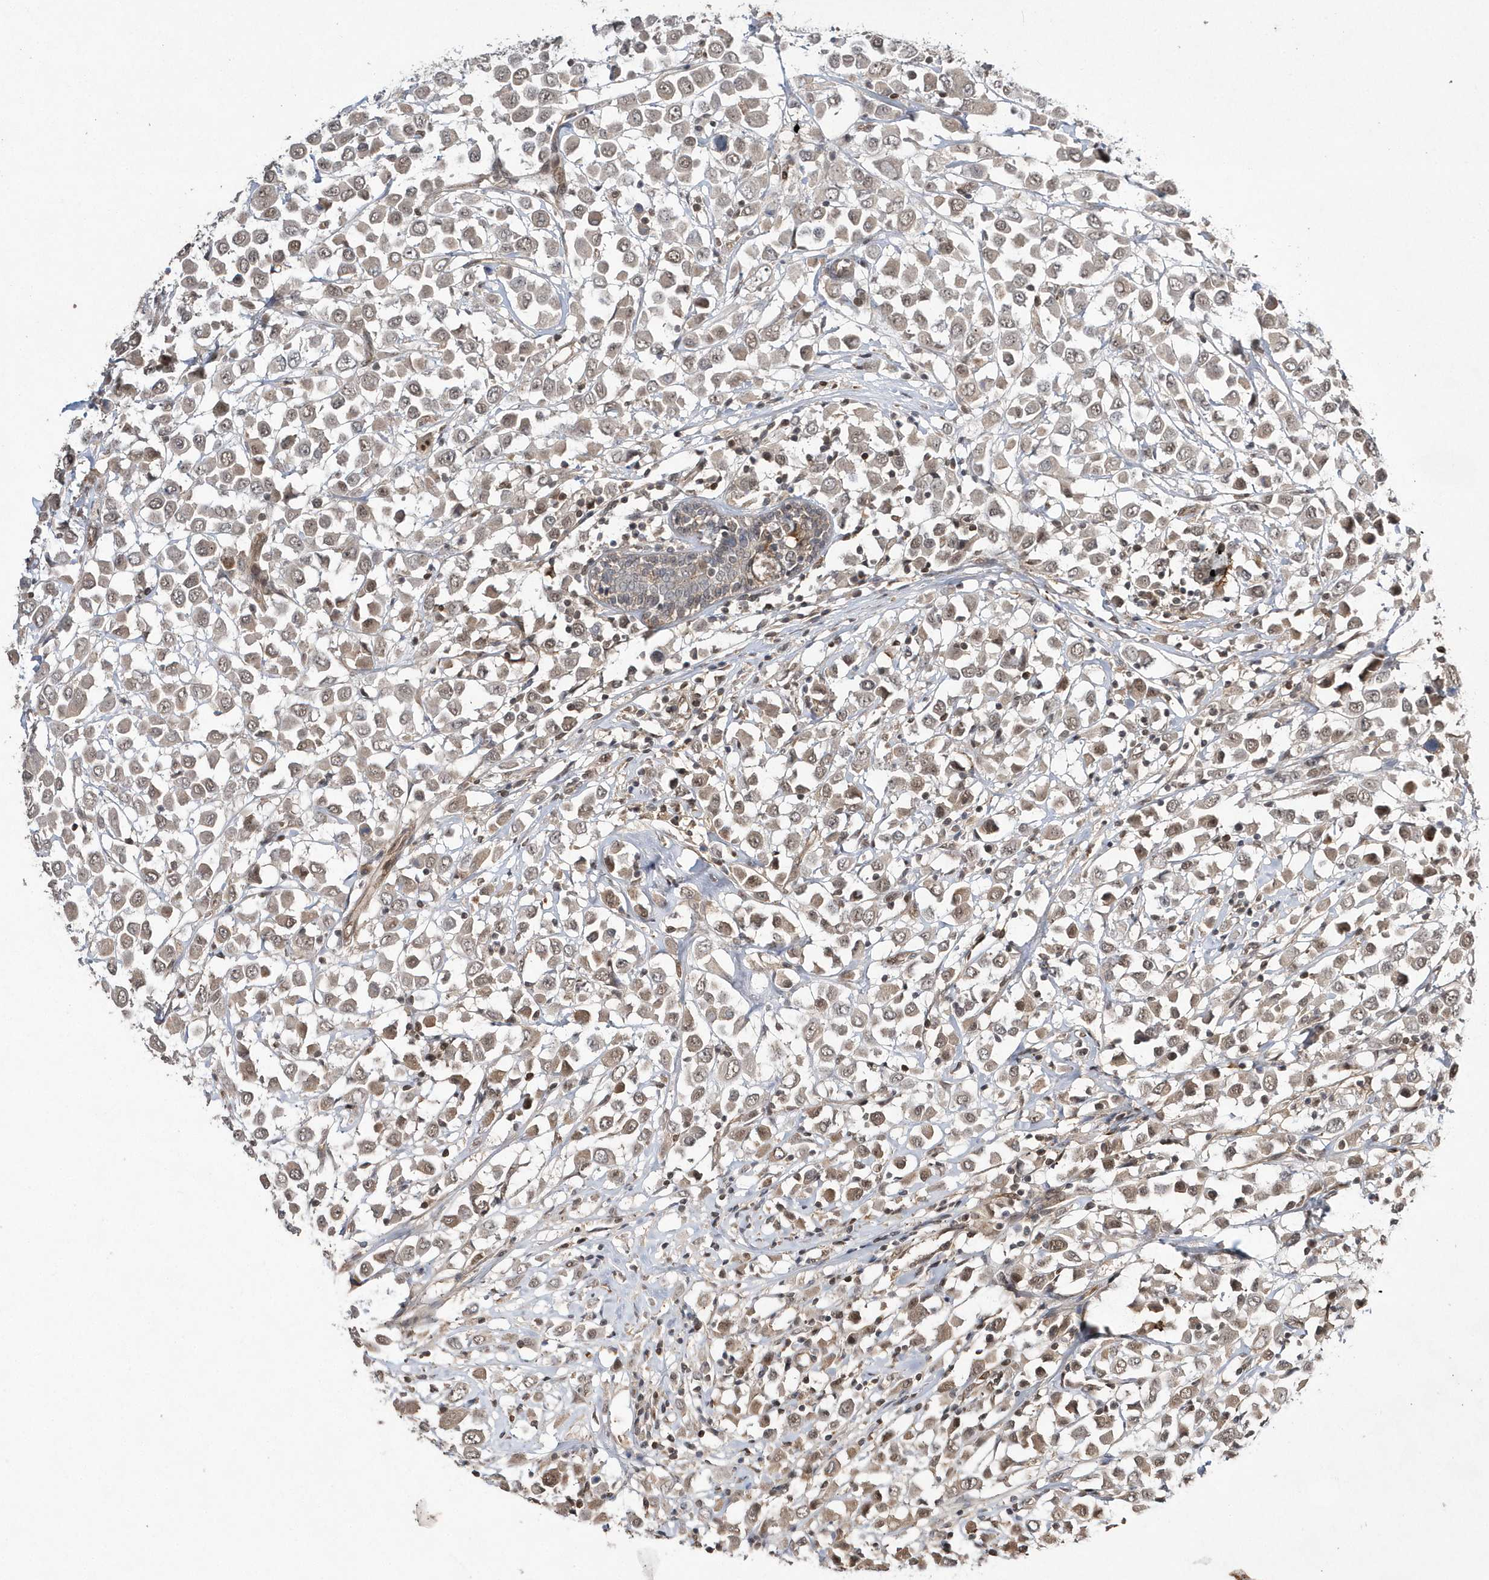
{"staining": {"intensity": "weak", "quantity": ">75%", "location": "cytoplasmic/membranous,nuclear"}, "tissue": "breast cancer", "cell_type": "Tumor cells", "image_type": "cancer", "snomed": [{"axis": "morphology", "description": "Duct carcinoma"}, {"axis": "topography", "description": "Breast"}], "caption": "Infiltrating ductal carcinoma (breast) stained with DAB (3,3'-diaminobenzidine) immunohistochemistry (IHC) displays low levels of weak cytoplasmic/membranous and nuclear staining in about >75% of tumor cells. (Brightfield microscopy of DAB IHC at high magnification).", "gene": "TMEM132B", "patient": {"sex": "female", "age": 61}}